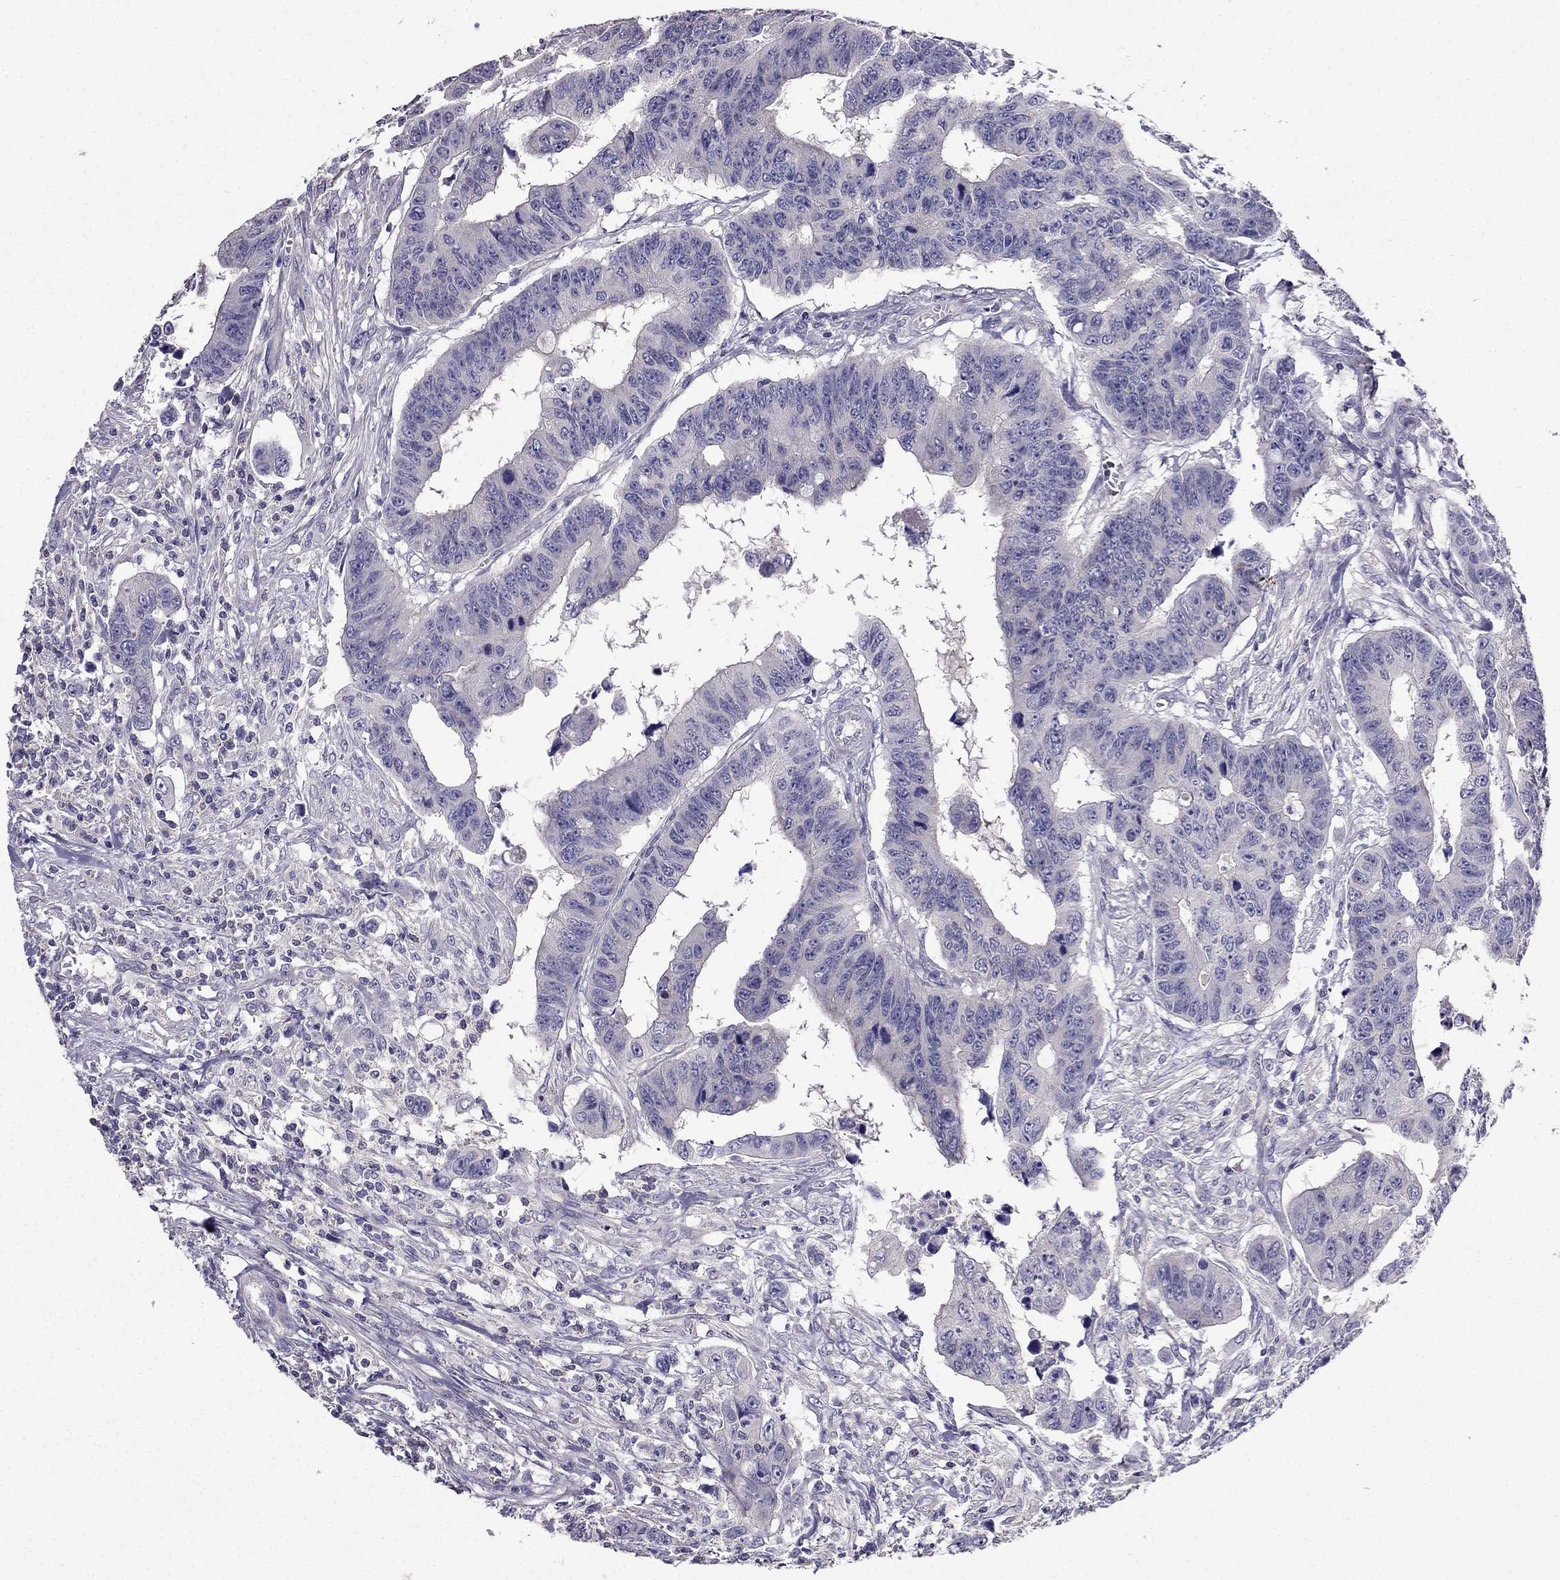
{"staining": {"intensity": "negative", "quantity": "none", "location": "none"}, "tissue": "colorectal cancer", "cell_type": "Tumor cells", "image_type": "cancer", "snomed": [{"axis": "morphology", "description": "Adenocarcinoma, NOS"}, {"axis": "topography", "description": "Rectum"}], "caption": "Immunohistochemistry (IHC) of colorectal cancer (adenocarcinoma) exhibits no staining in tumor cells.", "gene": "AS3MT", "patient": {"sex": "female", "age": 85}}